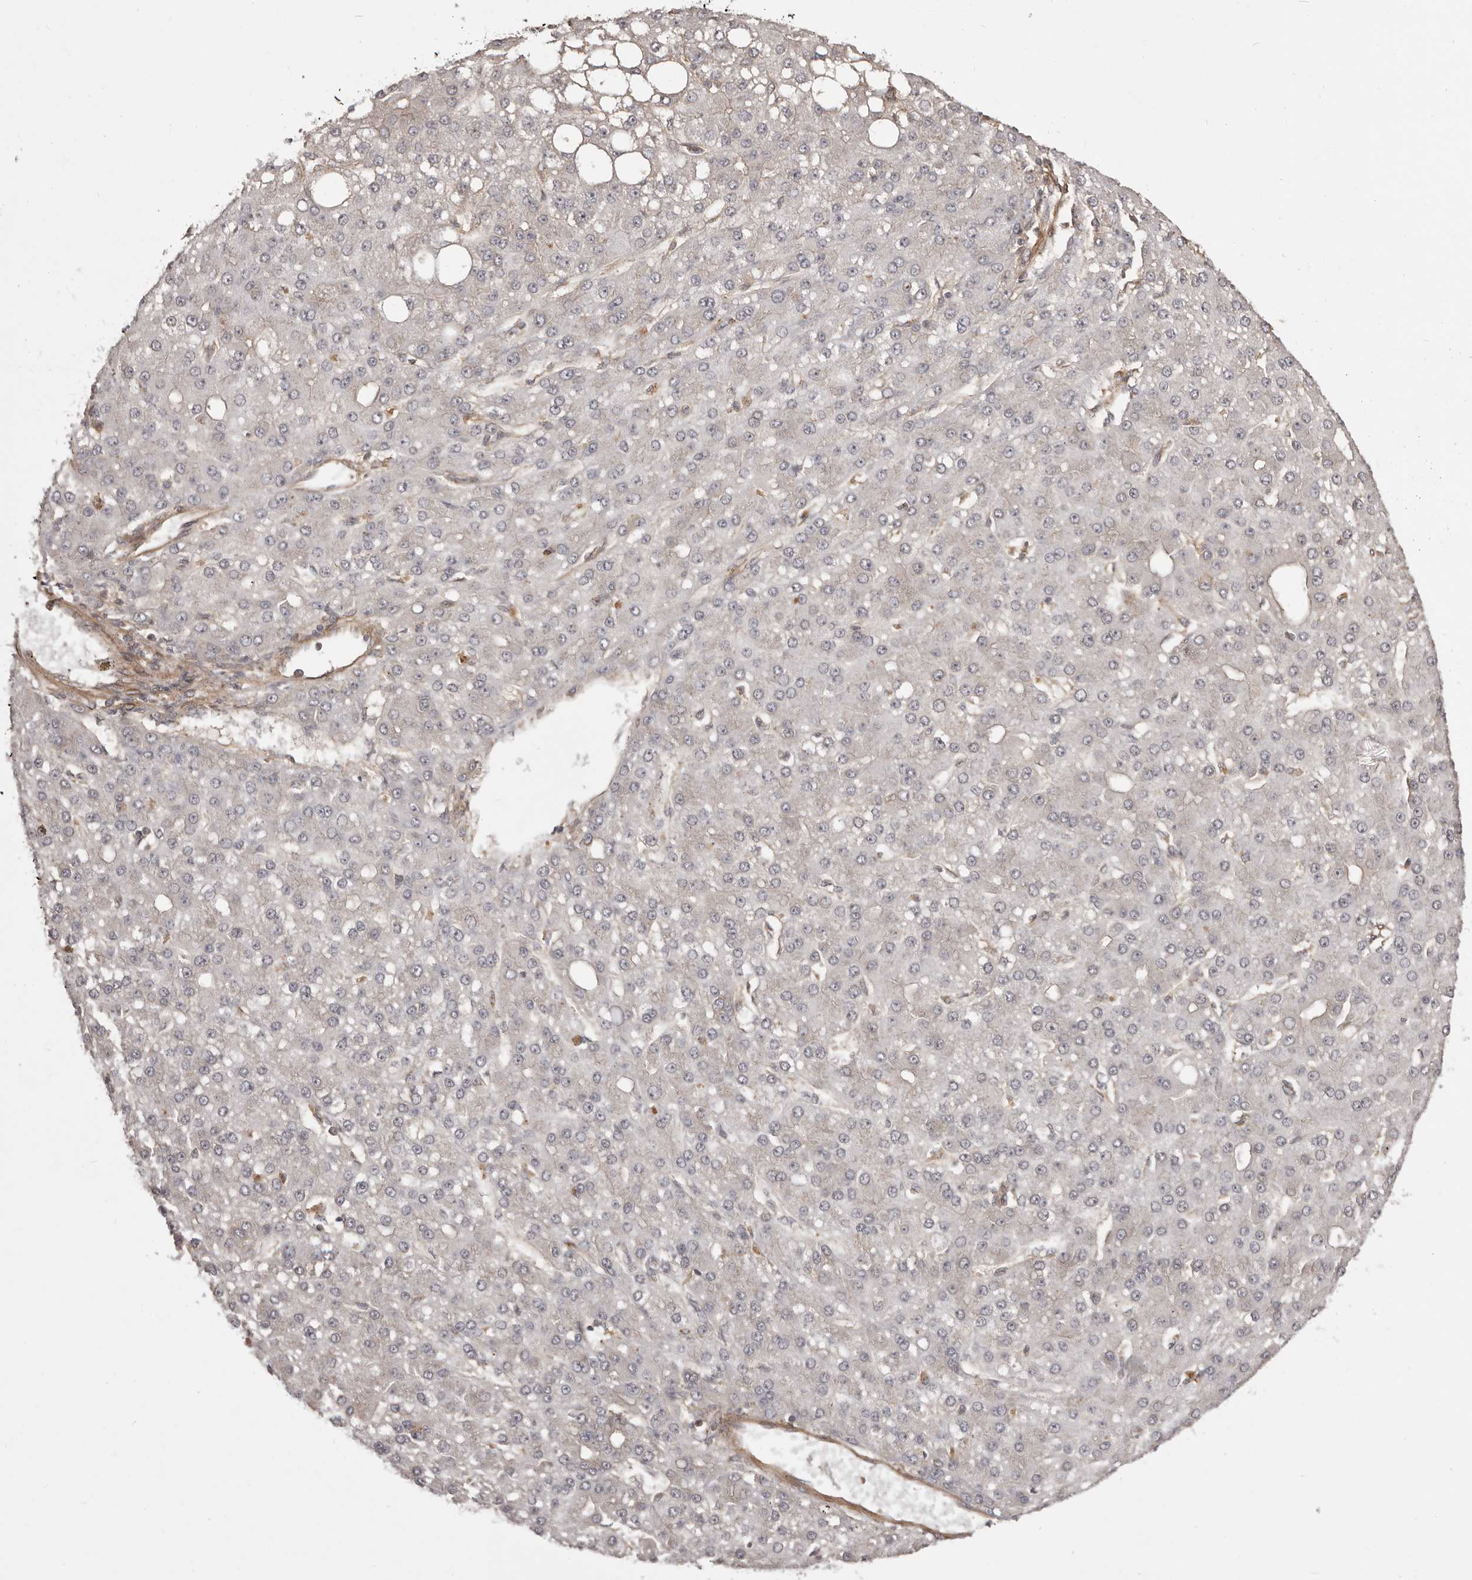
{"staining": {"intensity": "negative", "quantity": "none", "location": "none"}, "tissue": "liver cancer", "cell_type": "Tumor cells", "image_type": "cancer", "snomed": [{"axis": "morphology", "description": "Carcinoma, Hepatocellular, NOS"}, {"axis": "topography", "description": "Liver"}], "caption": "Immunohistochemical staining of human hepatocellular carcinoma (liver) shows no significant staining in tumor cells.", "gene": "NFKBIA", "patient": {"sex": "male", "age": 67}}